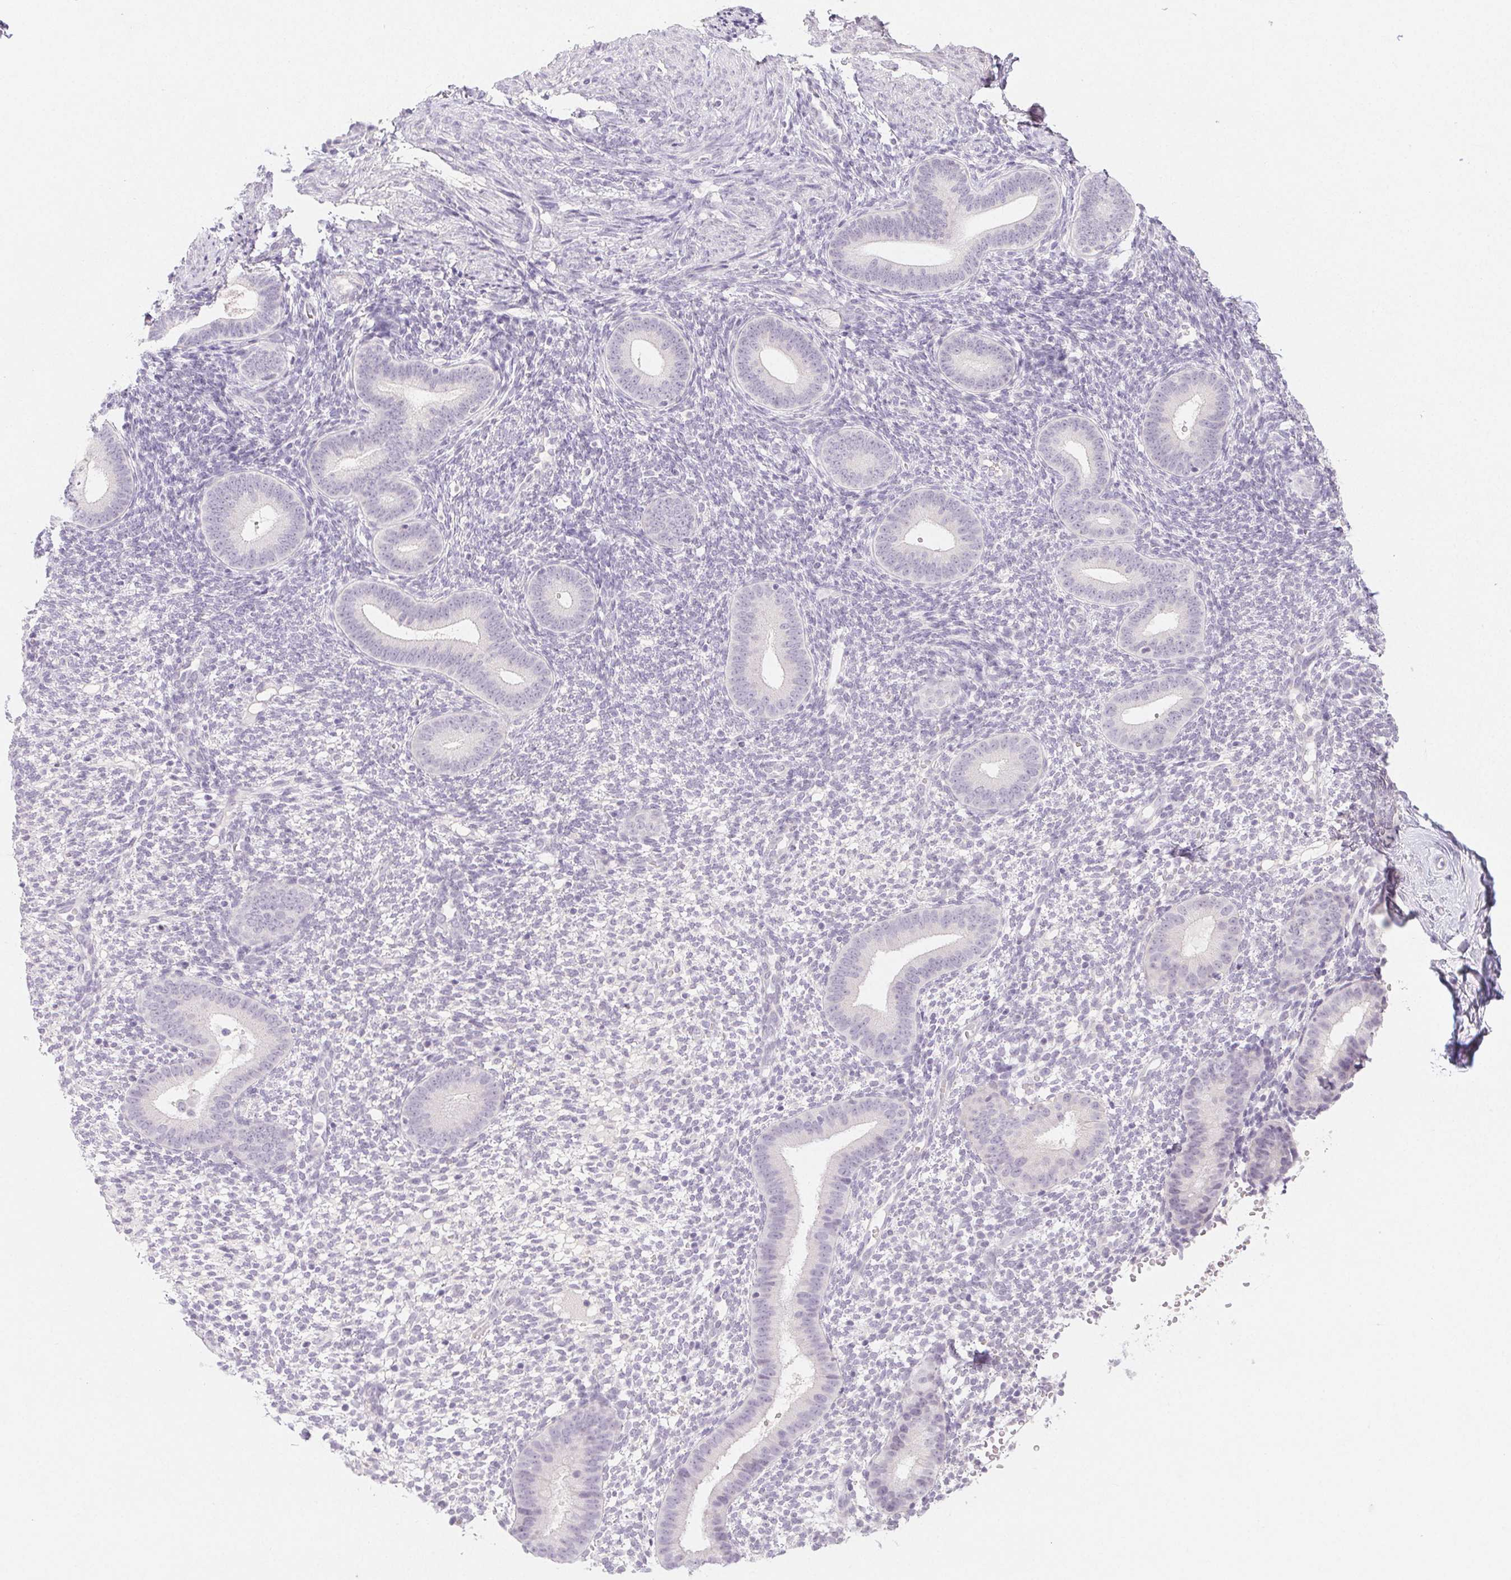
{"staining": {"intensity": "negative", "quantity": "none", "location": "none"}, "tissue": "endometrium", "cell_type": "Cells in endometrial stroma", "image_type": "normal", "snomed": [{"axis": "morphology", "description": "Normal tissue, NOS"}, {"axis": "topography", "description": "Endometrium"}], "caption": "Cells in endometrial stroma are negative for brown protein staining in normal endometrium. (Stains: DAB (3,3'-diaminobenzidine) IHC with hematoxylin counter stain, Microscopy: brightfield microscopy at high magnification).", "gene": "PI3", "patient": {"sex": "female", "age": 40}}